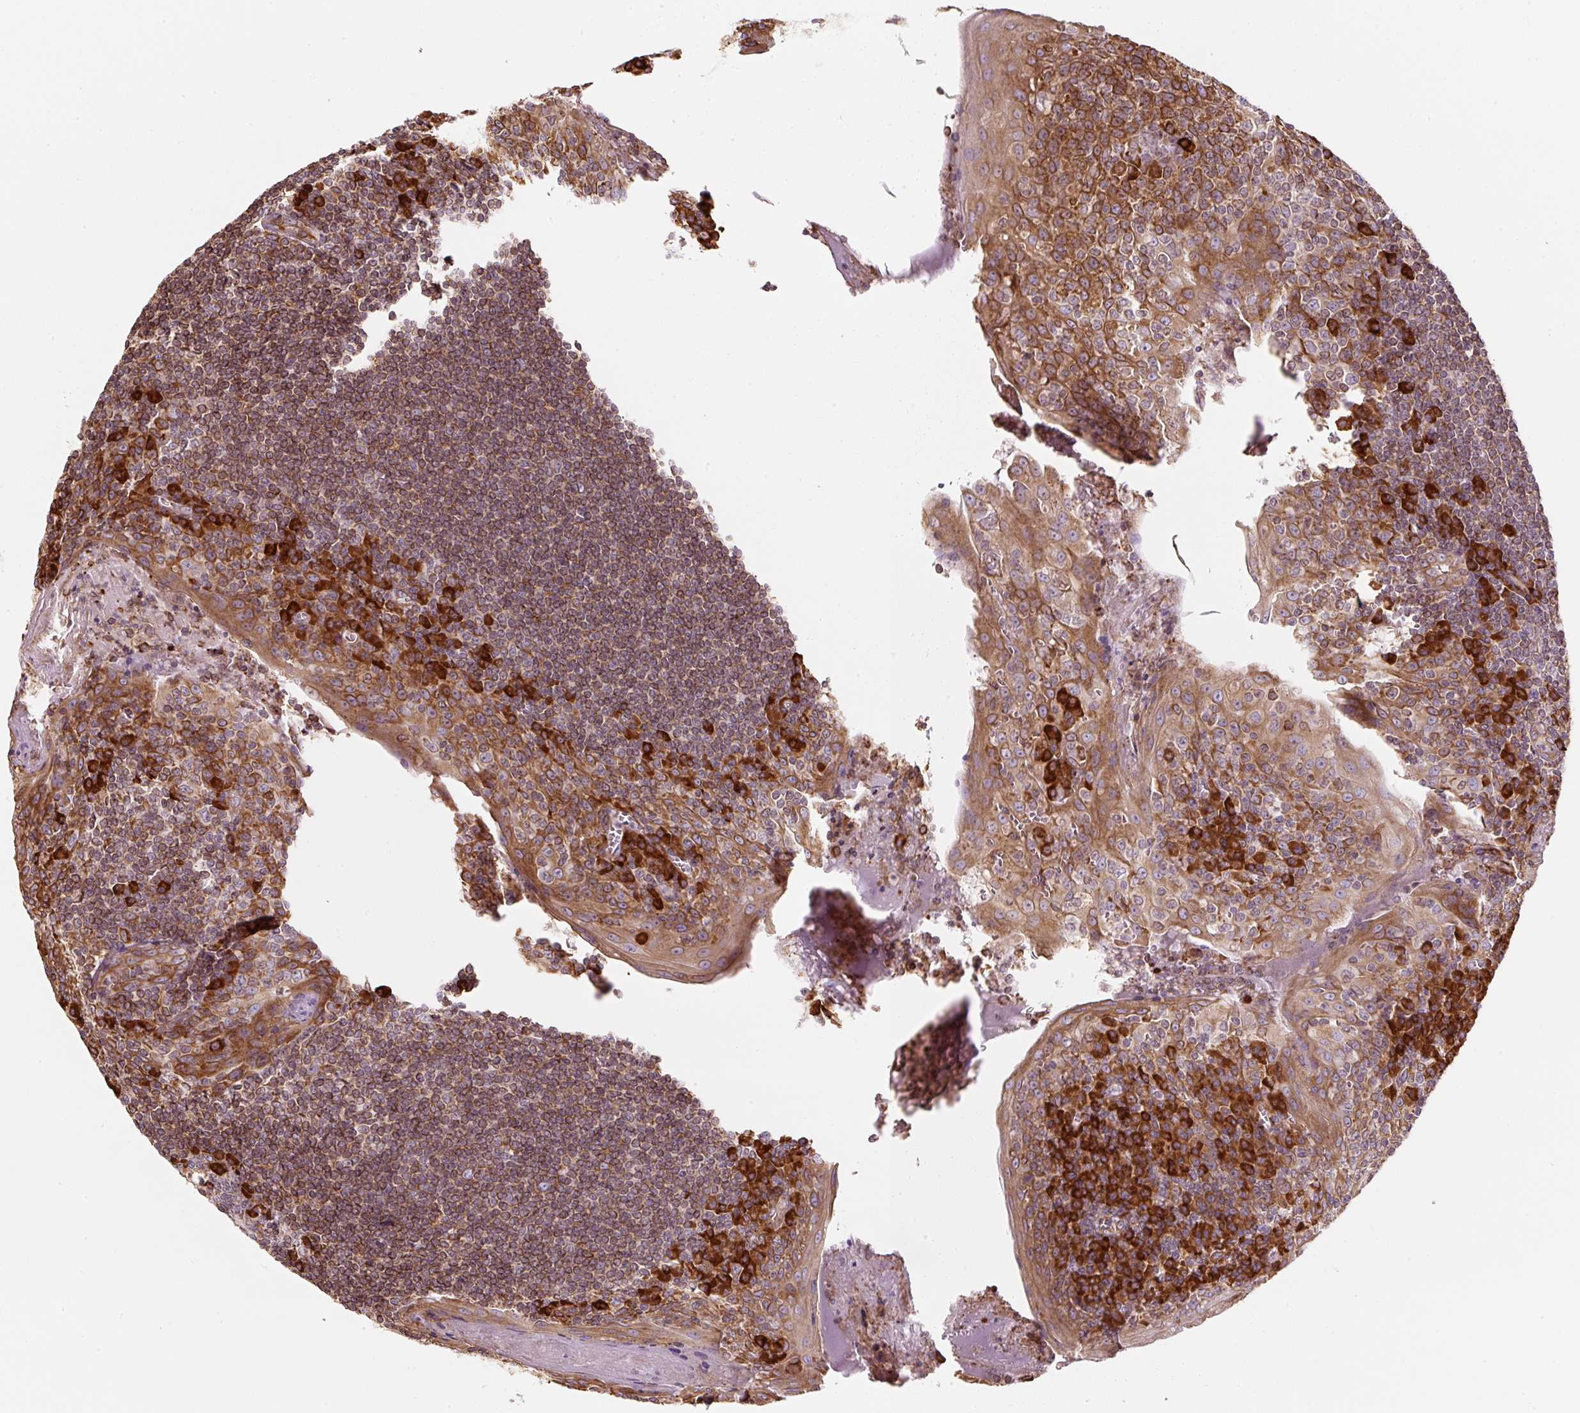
{"staining": {"intensity": "strong", "quantity": "<25%", "location": "cytoplasmic/membranous"}, "tissue": "tonsil", "cell_type": "Germinal center cells", "image_type": "normal", "snomed": [{"axis": "morphology", "description": "Normal tissue, NOS"}, {"axis": "topography", "description": "Tonsil"}], "caption": "Immunohistochemical staining of unremarkable human tonsil shows <25% levels of strong cytoplasmic/membranous protein staining in about <25% of germinal center cells.", "gene": "PRKCSH", "patient": {"sex": "male", "age": 27}}